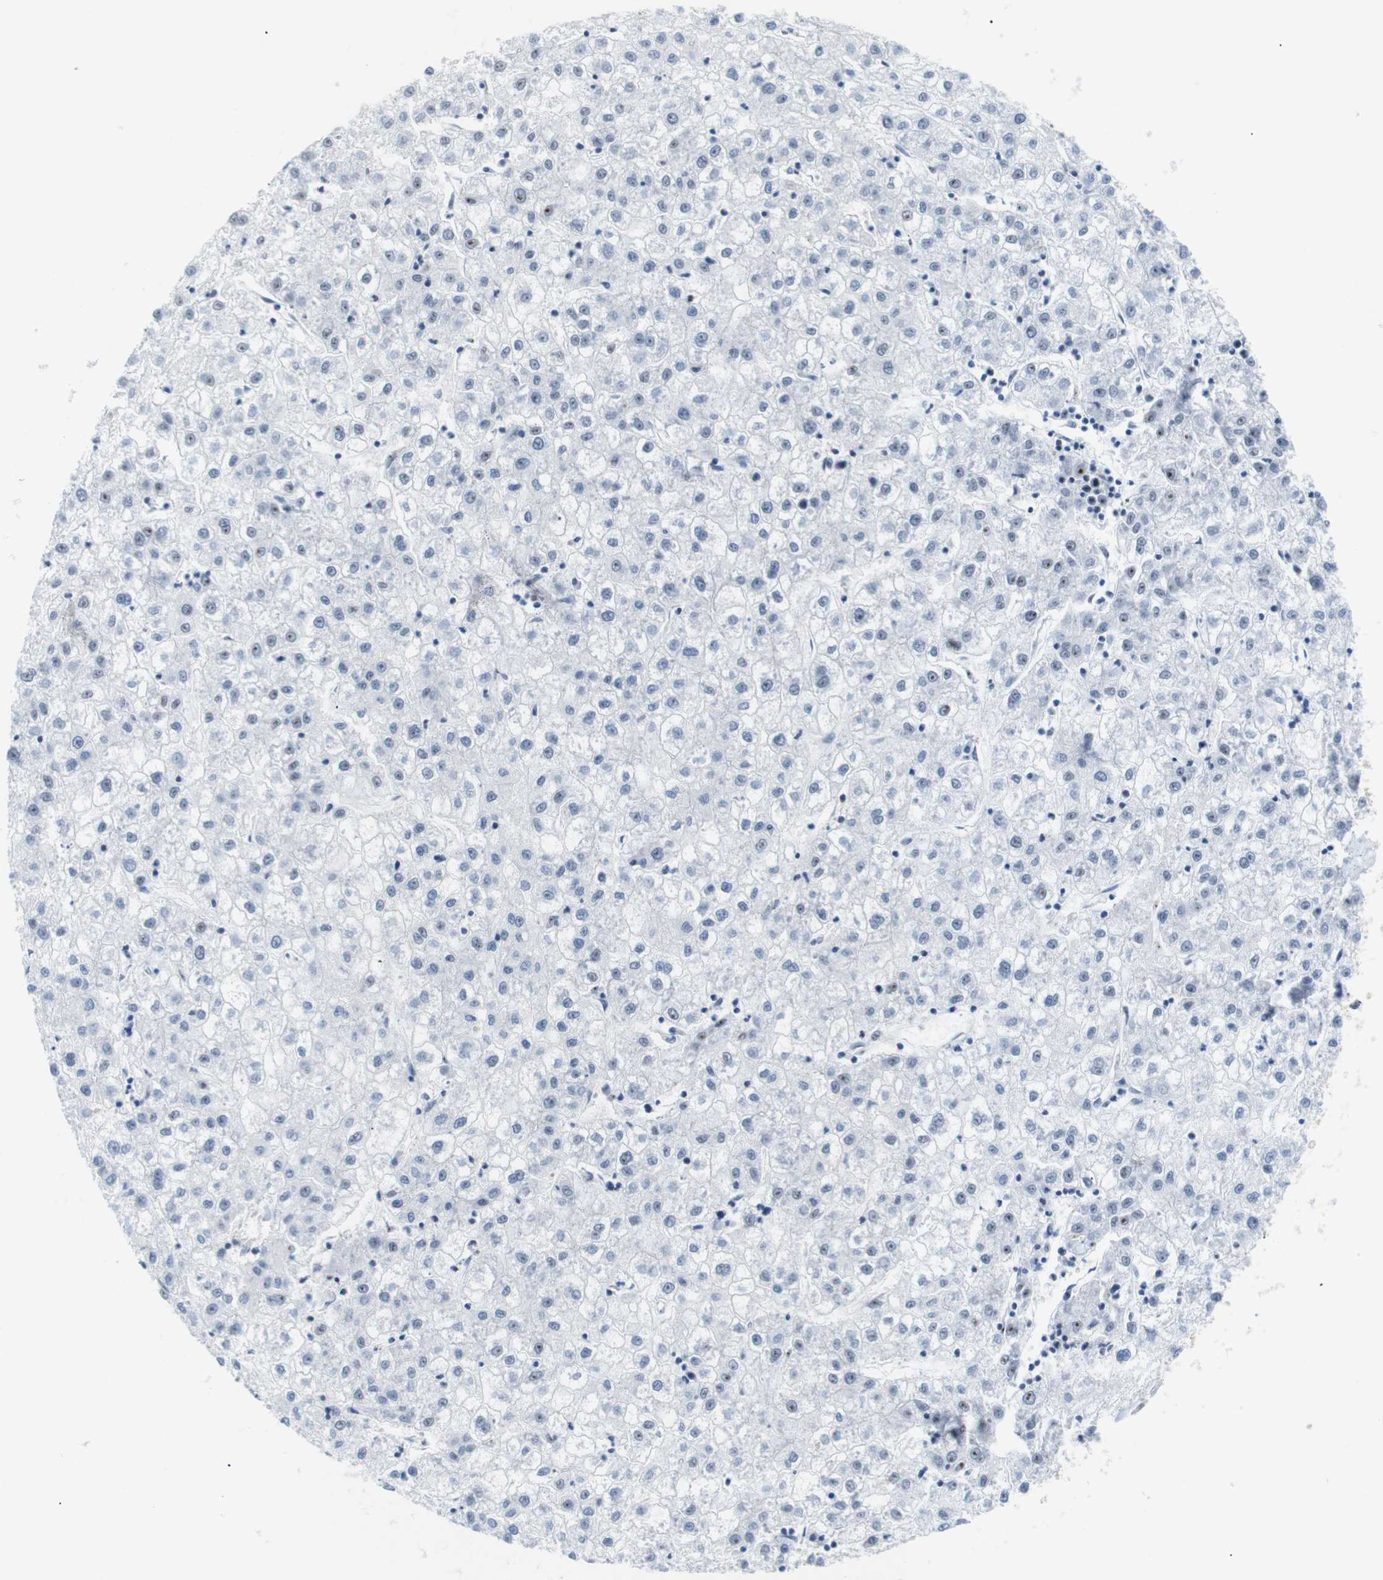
{"staining": {"intensity": "moderate", "quantity": "<25%", "location": "nuclear"}, "tissue": "liver cancer", "cell_type": "Tumor cells", "image_type": "cancer", "snomed": [{"axis": "morphology", "description": "Carcinoma, Hepatocellular, NOS"}, {"axis": "topography", "description": "Liver"}], "caption": "A brown stain labels moderate nuclear expression of a protein in human liver hepatocellular carcinoma tumor cells.", "gene": "PARN", "patient": {"sex": "male", "age": 72}}